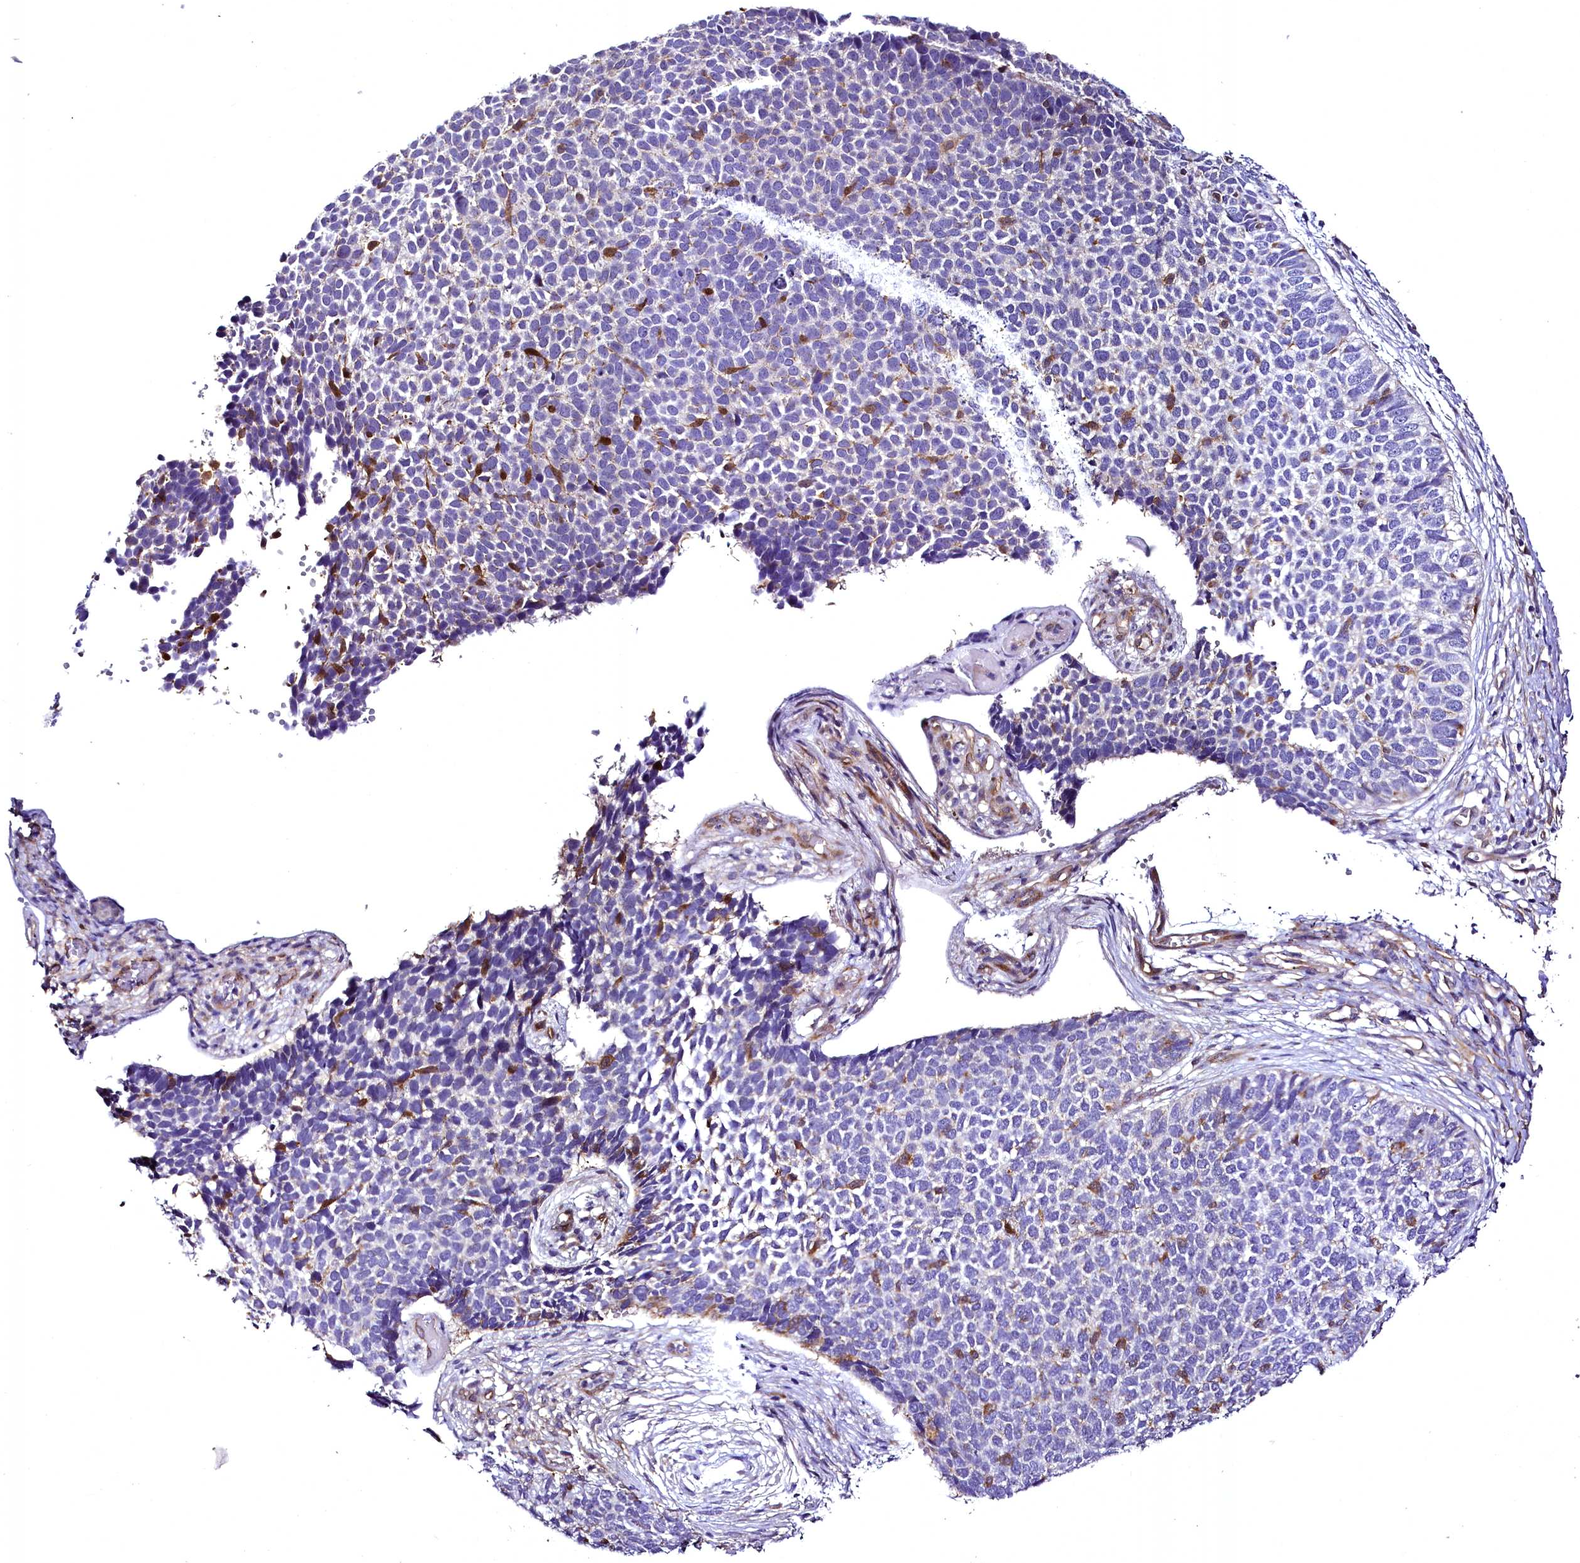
{"staining": {"intensity": "negative", "quantity": "none", "location": "none"}, "tissue": "skin cancer", "cell_type": "Tumor cells", "image_type": "cancer", "snomed": [{"axis": "morphology", "description": "Basal cell carcinoma"}, {"axis": "topography", "description": "Skin"}], "caption": "High power microscopy photomicrograph of an IHC histopathology image of skin cancer, revealing no significant staining in tumor cells.", "gene": "STXBP1", "patient": {"sex": "female", "age": 84}}